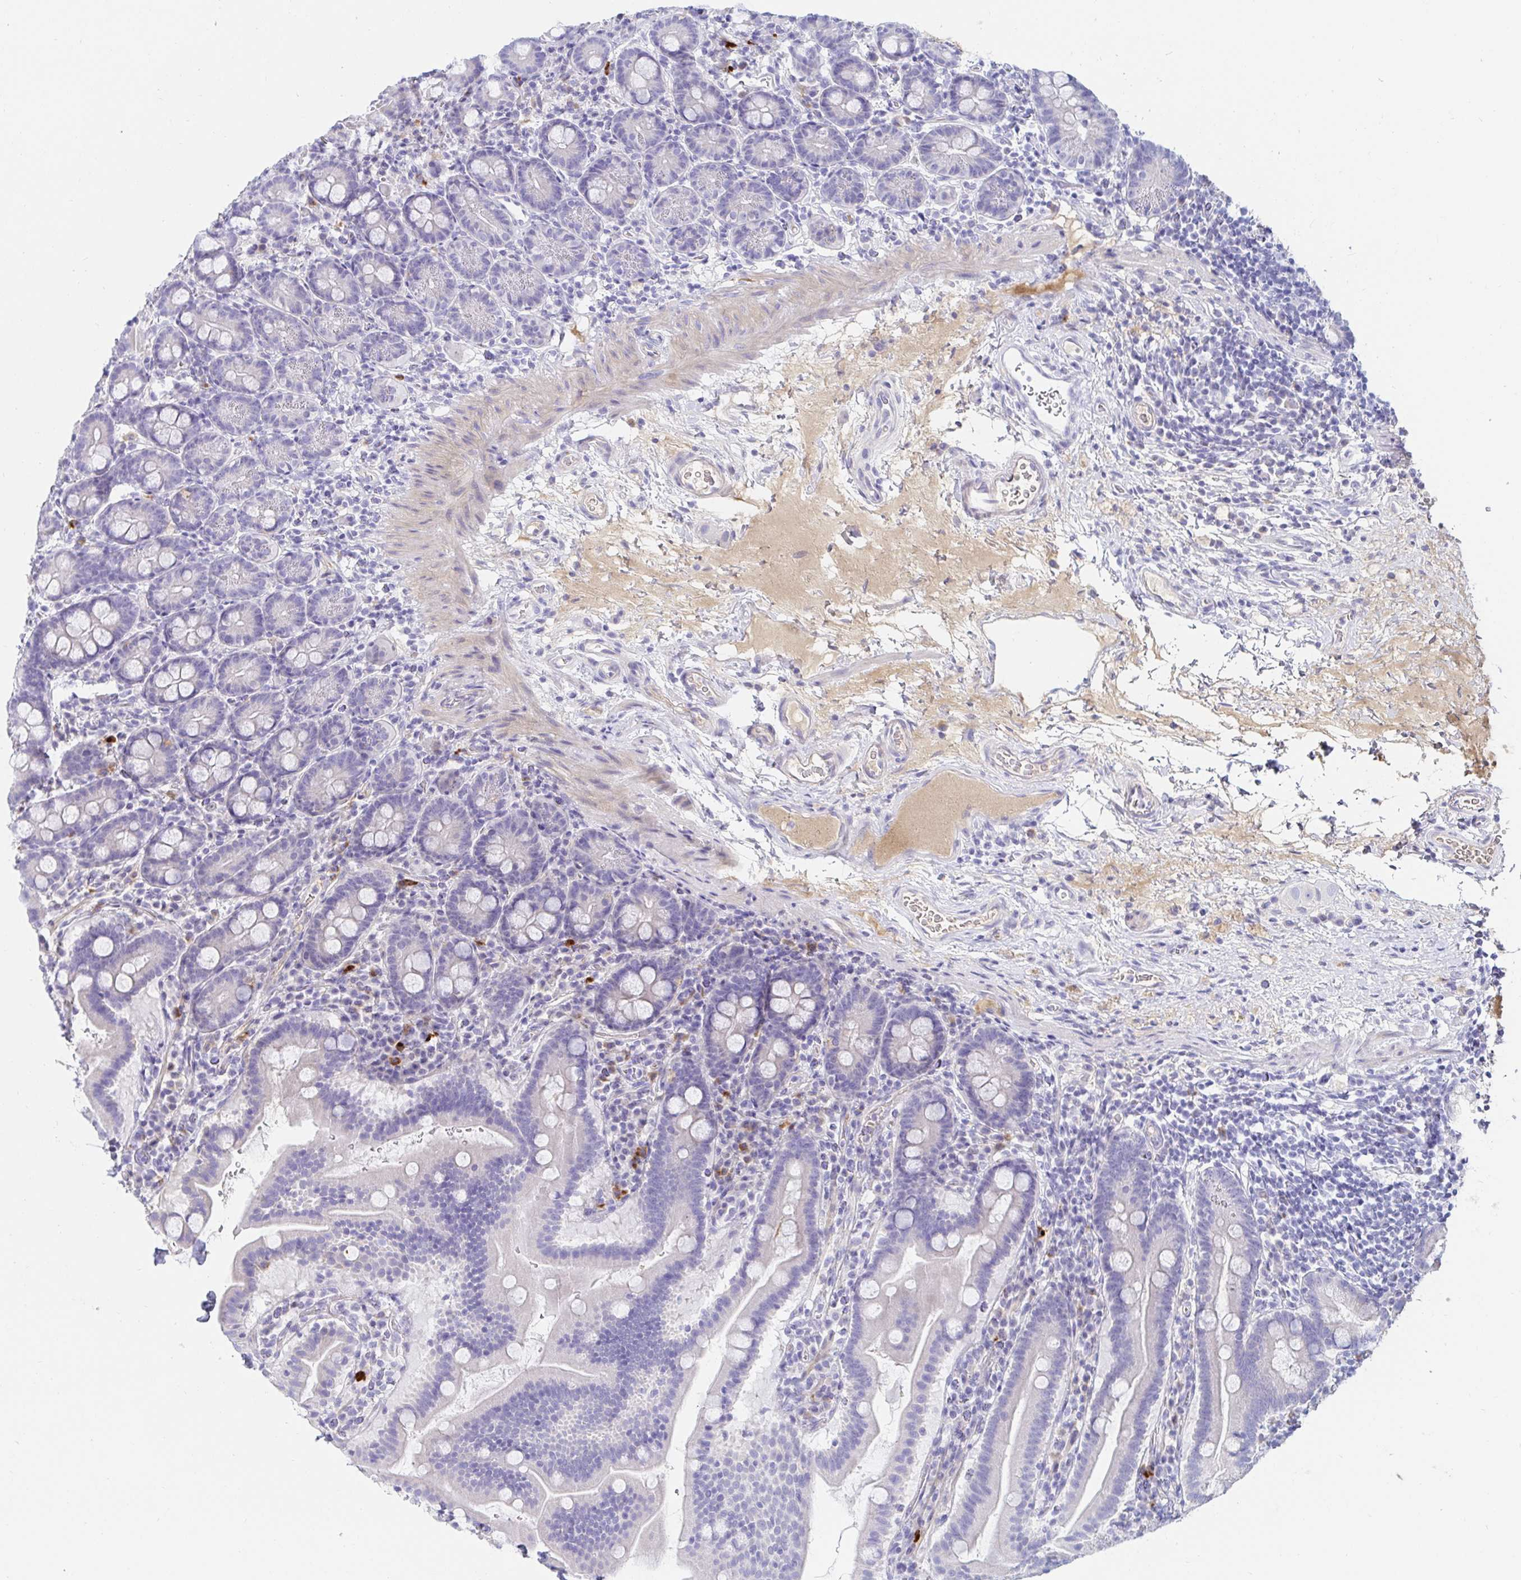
{"staining": {"intensity": "negative", "quantity": "none", "location": "none"}, "tissue": "small intestine", "cell_type": "Glandular cells", "image_type": "normal", "snomed": [{"axis": "morphology", "description": "Normal tissue, NOS"}, {"axis": "topography", "description": "Small intestine"}], "caption": "An IHC image of benign small intestine is shown. There is no staining in glandular cells of small intestine.", "gene": "C4orf17", "patient": {"sex": "male", "age": 26}}